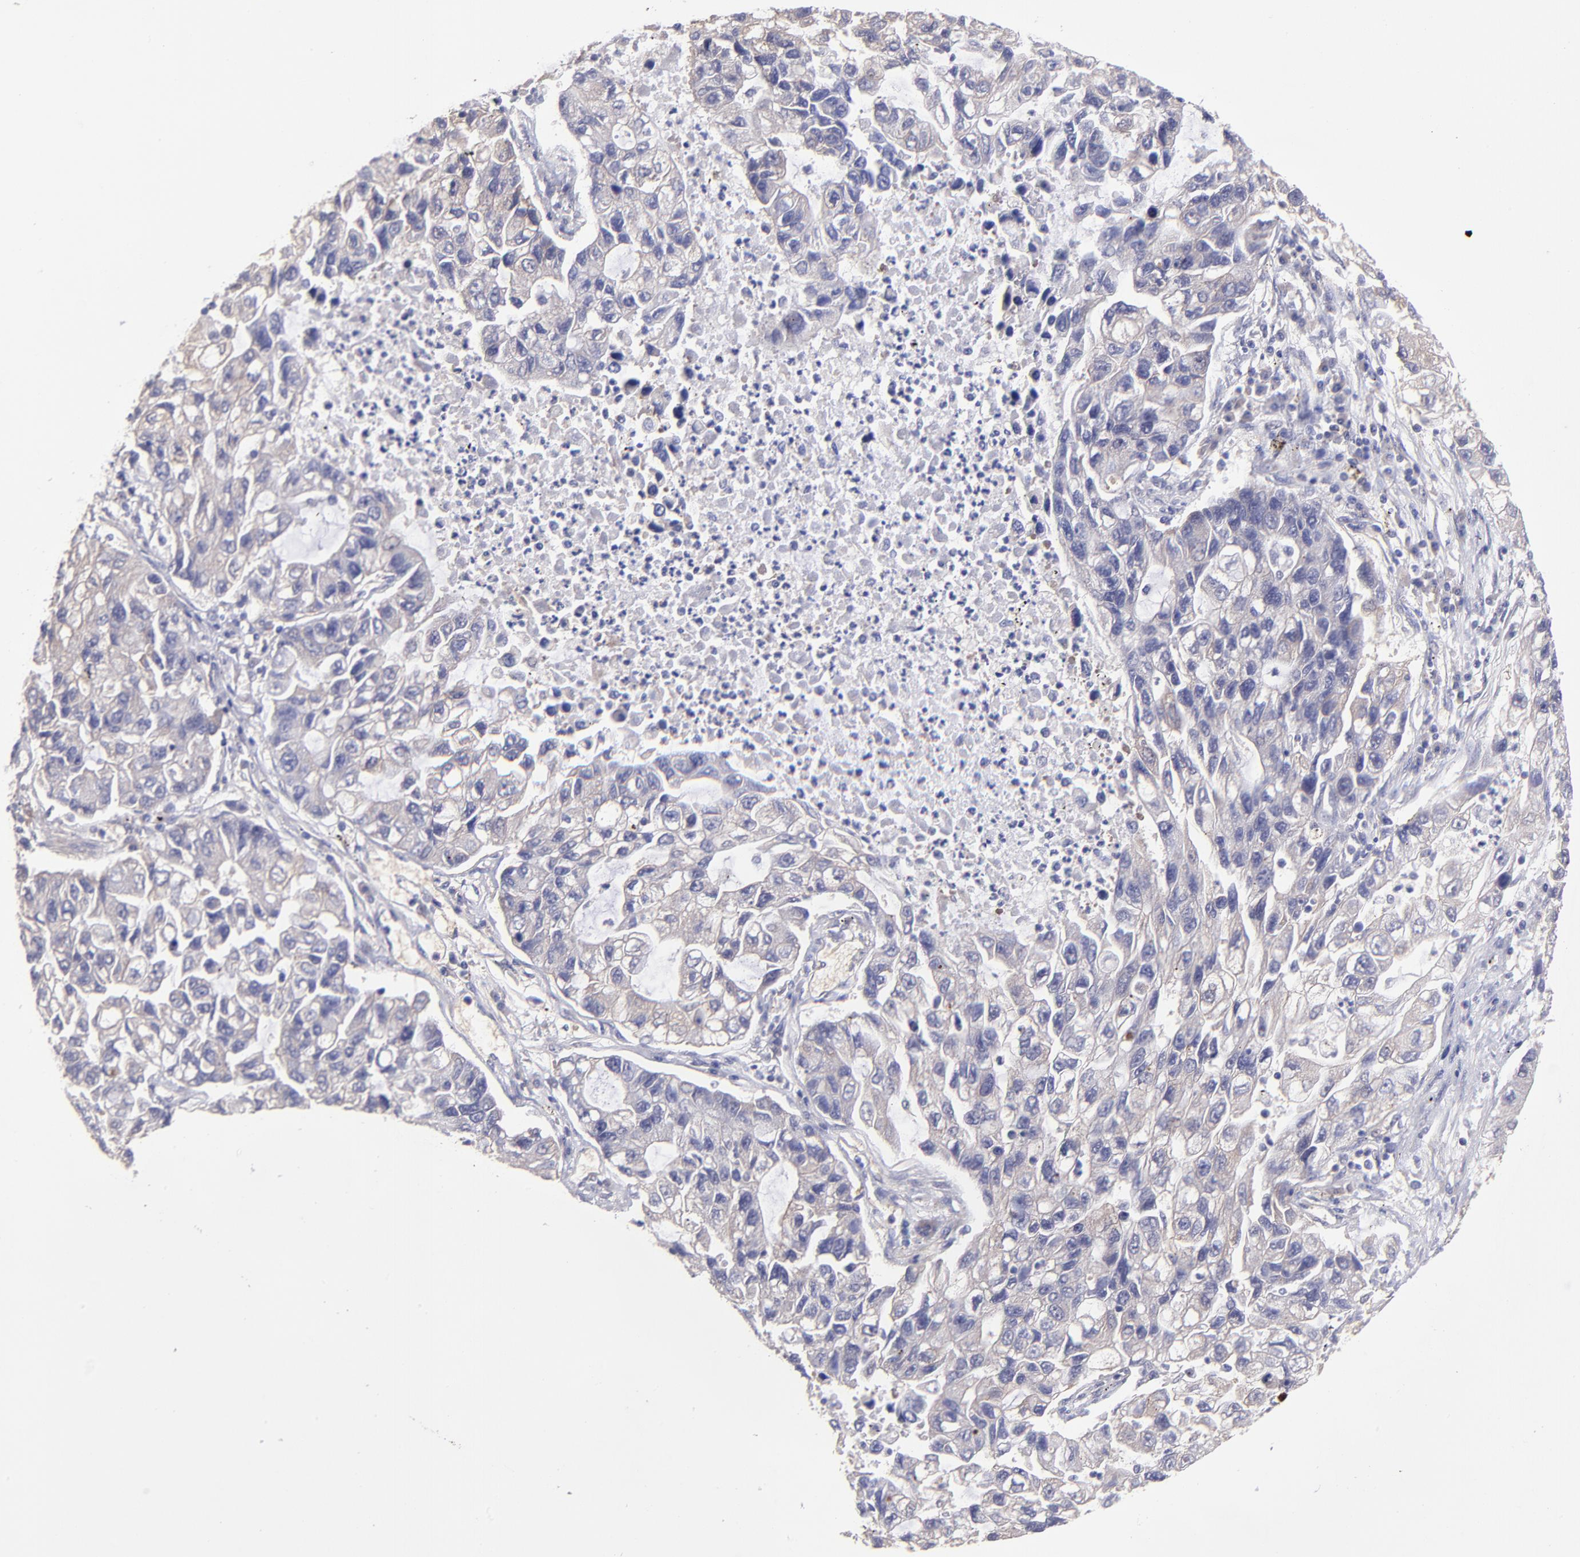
{"staining": {"intensity": "negative", "quantity": "none", "location": "none"}, "tissue": "lung cancer", "cell_type": "Tumor cells", "image_type": "cancer", "snomed": [{"axis": "morphology", "description": "Adenocarcinoma, NOS"}, {"axis": "topography", "description": "Lung"}], "caption": "Histopathology image shows no protein staining in tumor cells of lung cancer tissue.", "gene": "NSF", "patient": {"sex": "female", "age": 51}}